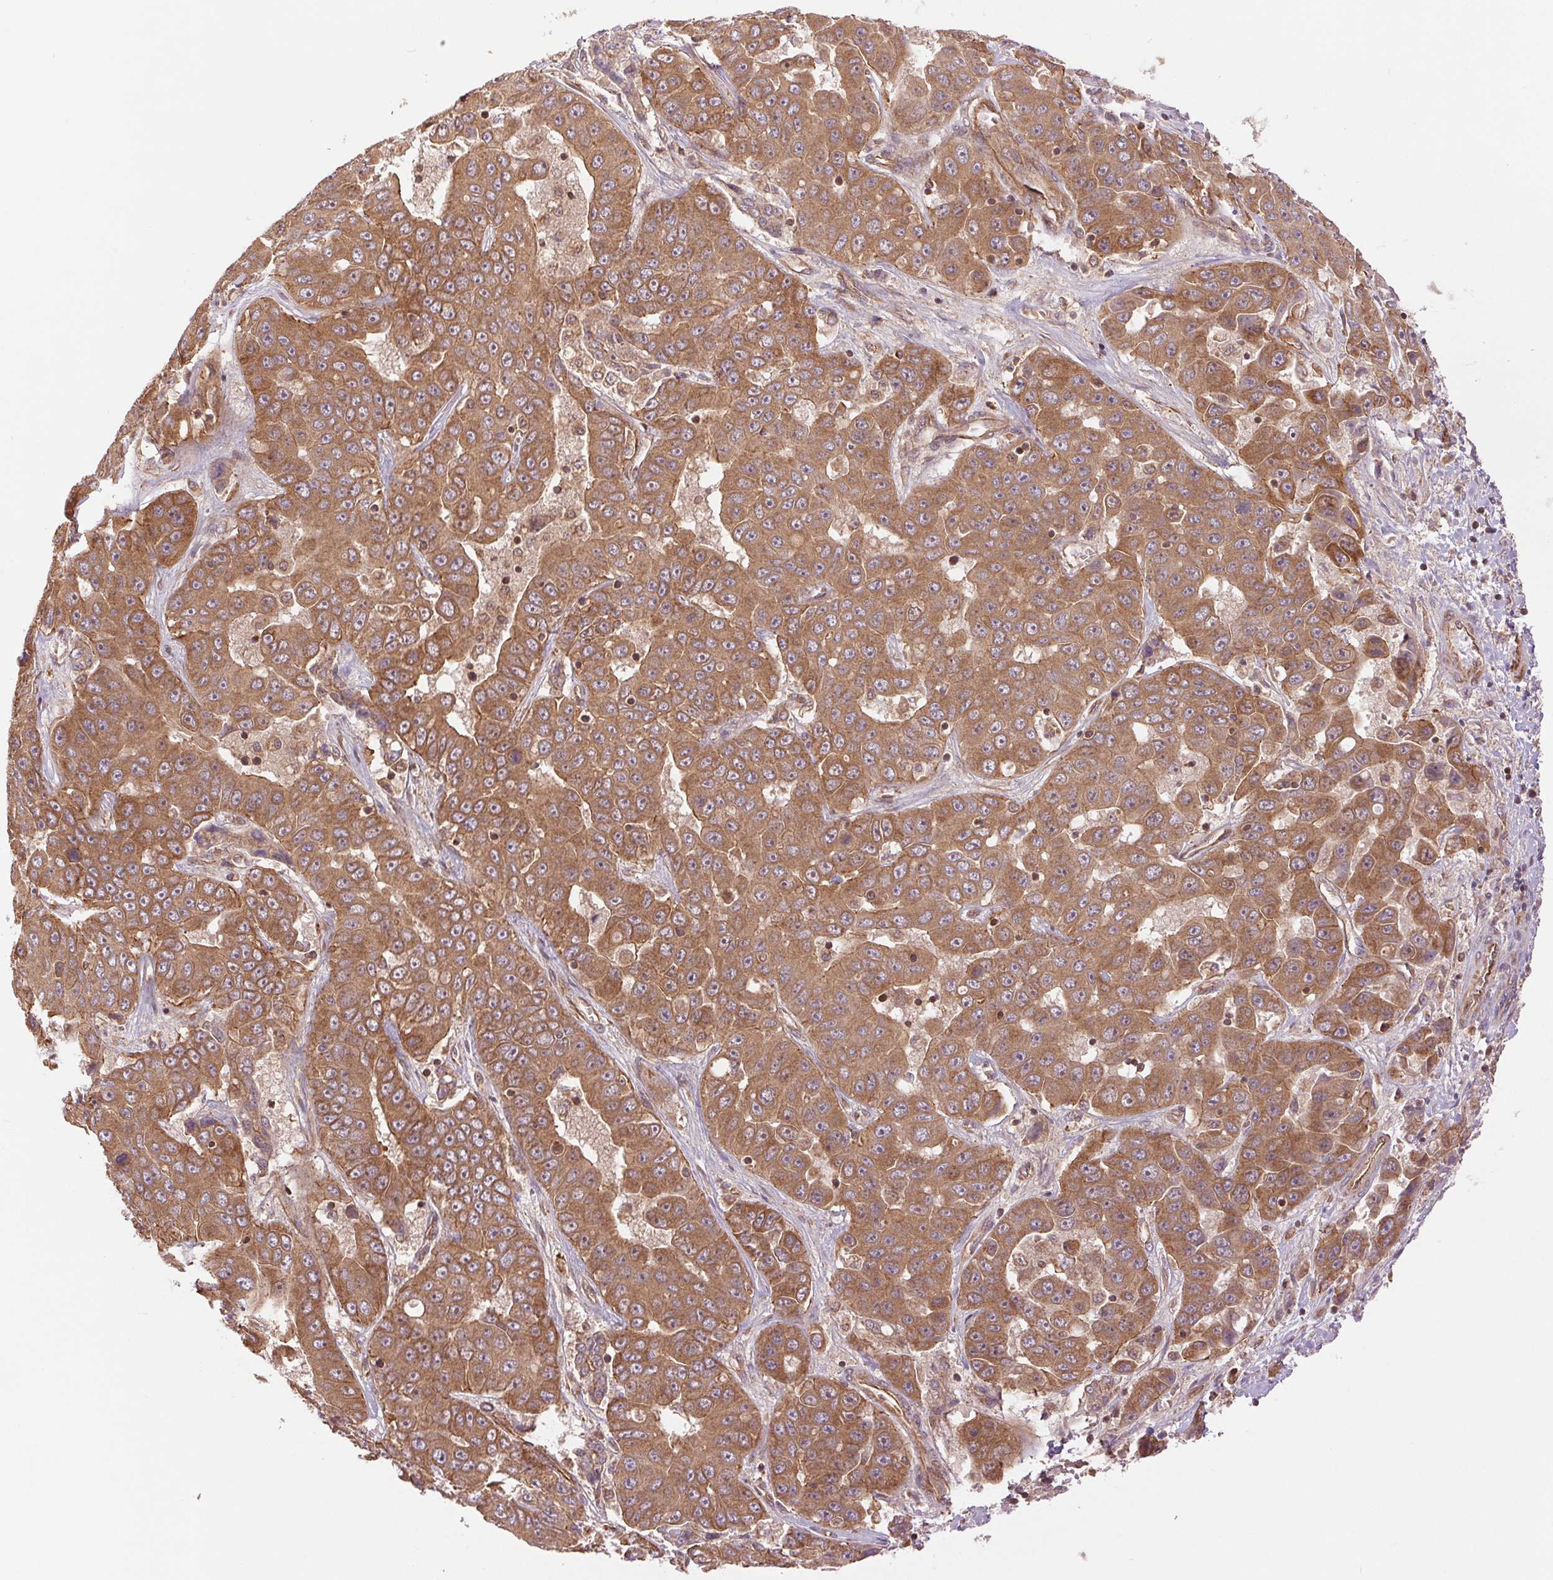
{"staining": {"intensity": "moderate", "quantity": ">75%", "location": "cytoplasmic/membranous"}, "tissue": "liver cancer", "cell_type": "Tumor cells", "image_type": "cancer", "snomed": [{"axis": "morphology", "description": "Cholangiocarcinoma"}, {"axis": "topography", "description": "Liver"}], "caption": "This histopathology image reveals immunohistochemistry staining of liver cancer, with medium moderate cytoplasmic/membranous expression in about >75% of tumor cells.", "gene": "STARD7", "patient": {"sex": "female", "age": 52}}